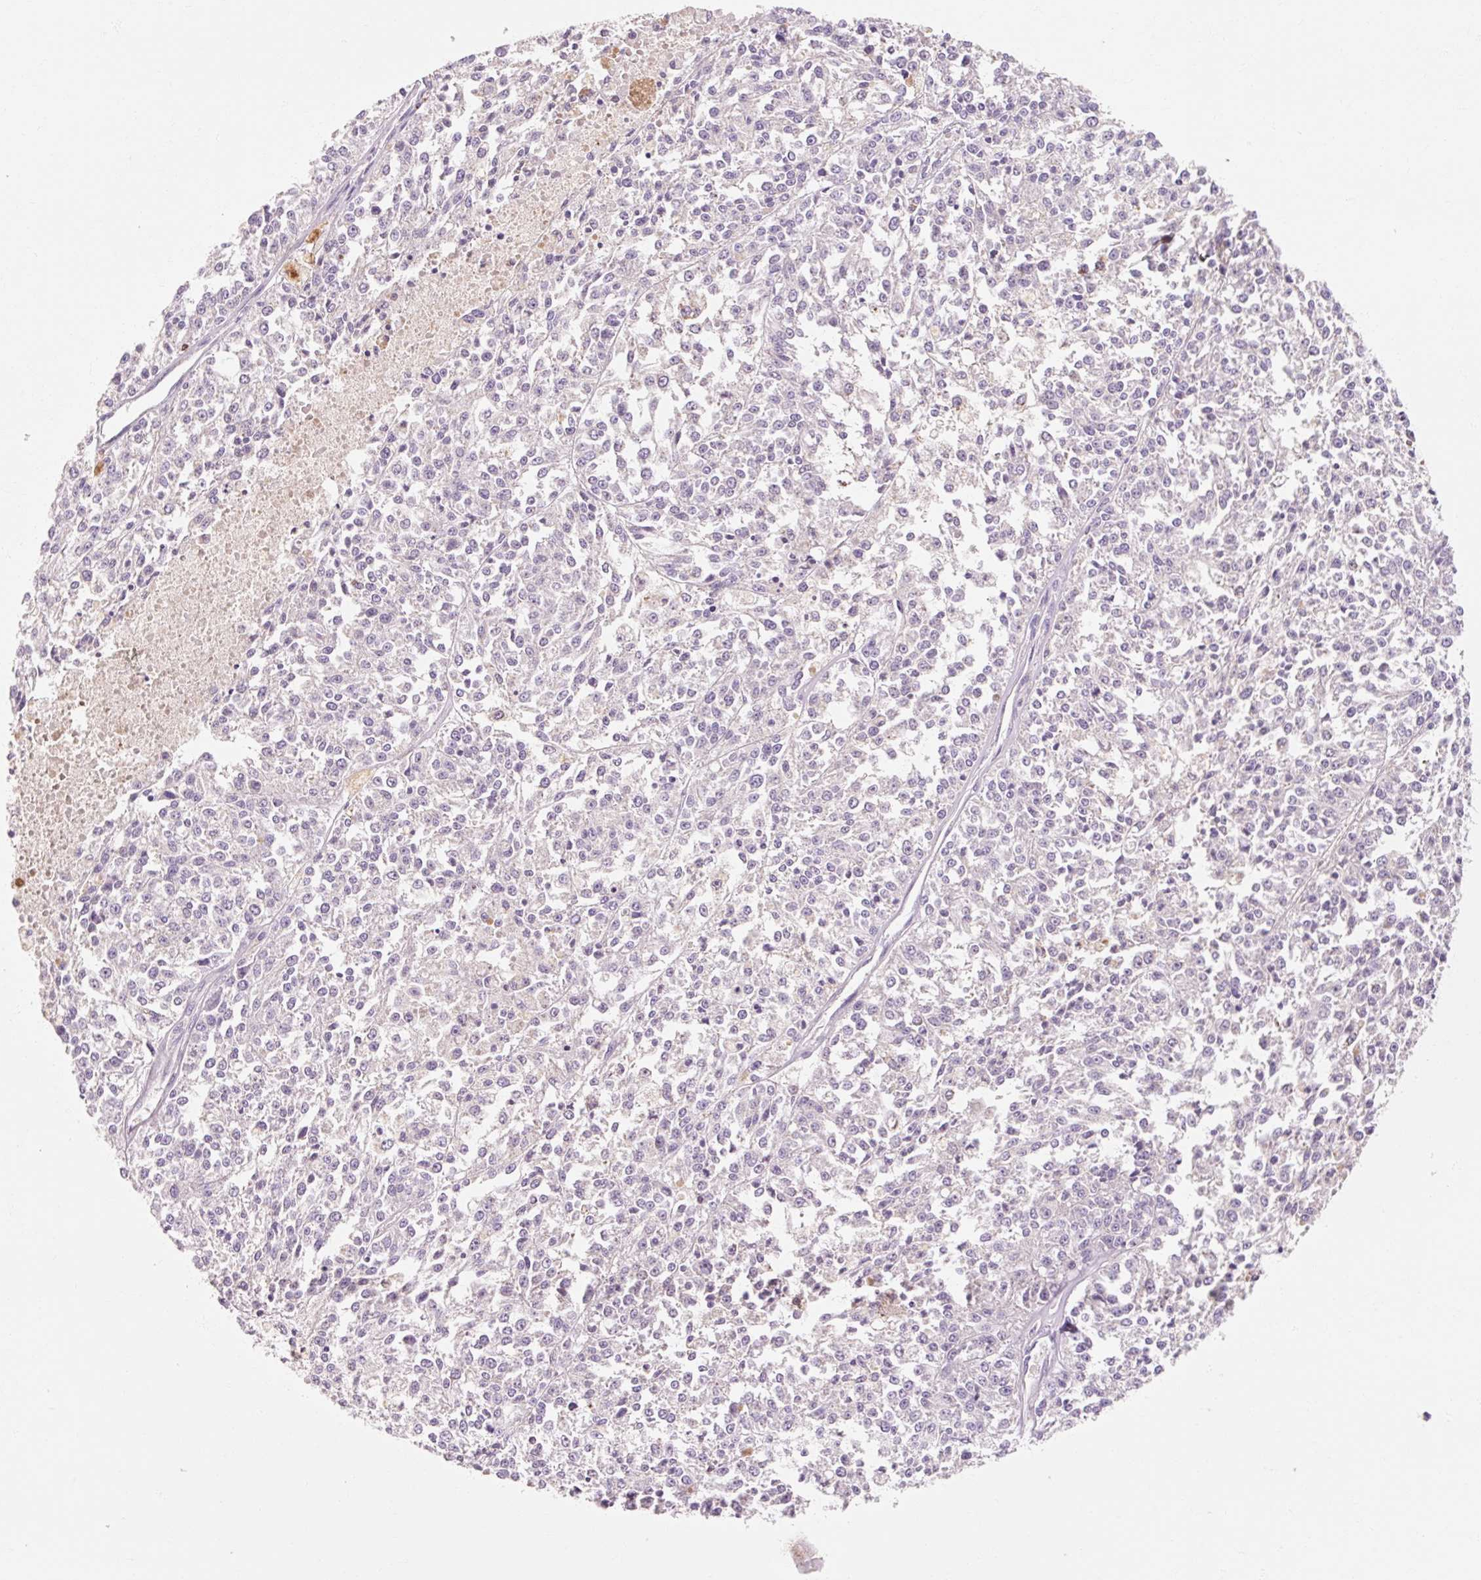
{"staining": {"intensity": "negative", "quantity": "none", "location": "none"}, "tissue": "melanoma", "cell_type": "Tumor cells", "image_type": "cancer", "snomed": [{"axis": "morphology", "description": "Malignant melanoma, NOS"}, {"axis": "topography", "description": "Skin"}], "caption": "This is a micrograph of immunohistochemistry staining of melanoma, which shows no staining in tumor cells.", "gene": "OR8K1", "patient": {"sex": "female", "age": 64}}